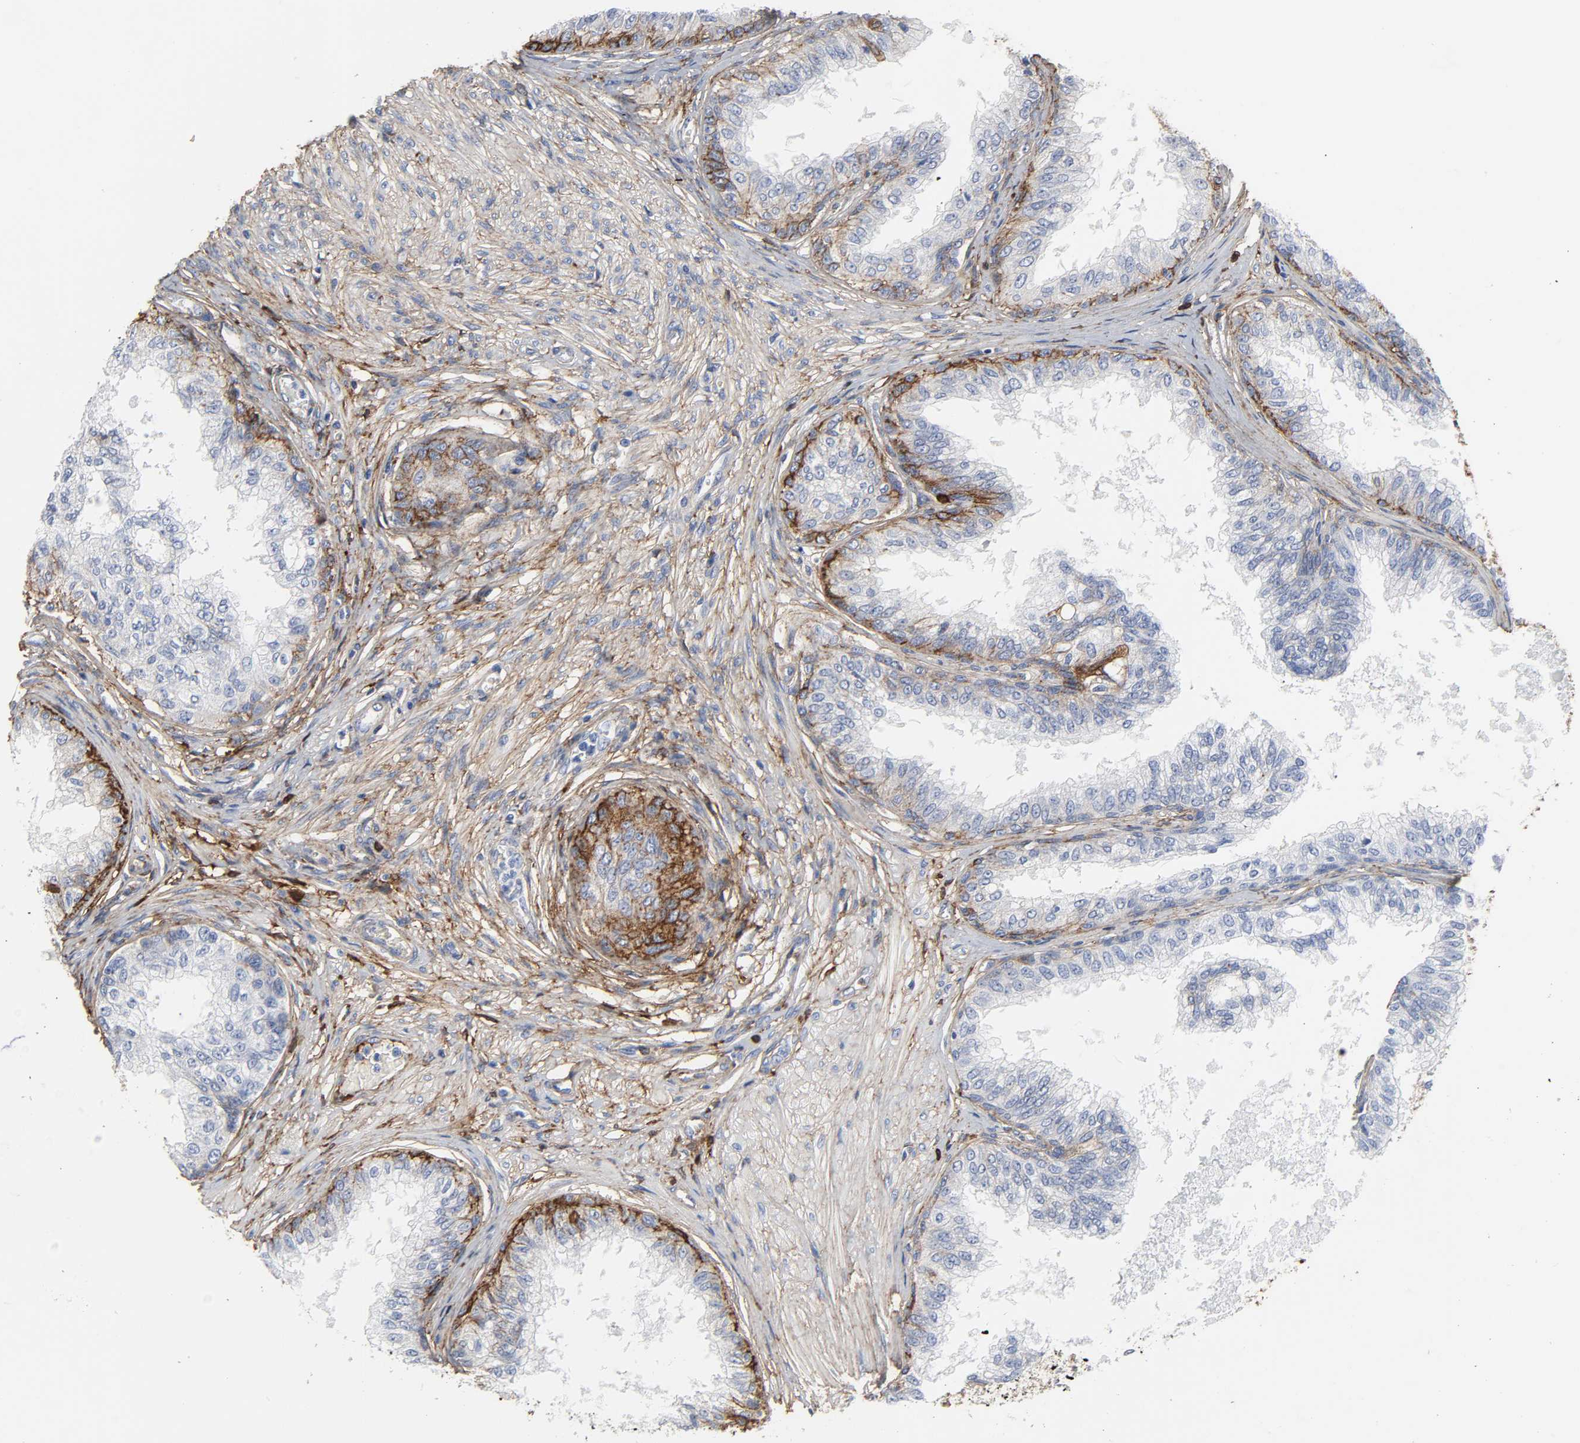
{"staining": {"intensity": "strong", "quantity": "25%-75%", "location": "cytoplasmic/membranous"}, "tissue": "prostate", "cell_type": "Glandular cells", "image_type": "normal", "snomed": [{"axis": "morphology", "description": "Normal tissue, NOS"}, {"axis": "topography", "description": "Prostate"}, {"axis": "topography", "description": "Seminal veicle"}], "caption": "Brown immunohistochemical staining in normal human prostate demonstrates strong cytoplasmic/membranous expression in approximately 25%-75% of glandular cells.", "gene": "FBLN1", "patient": {"sex": "male", "age": 60}}